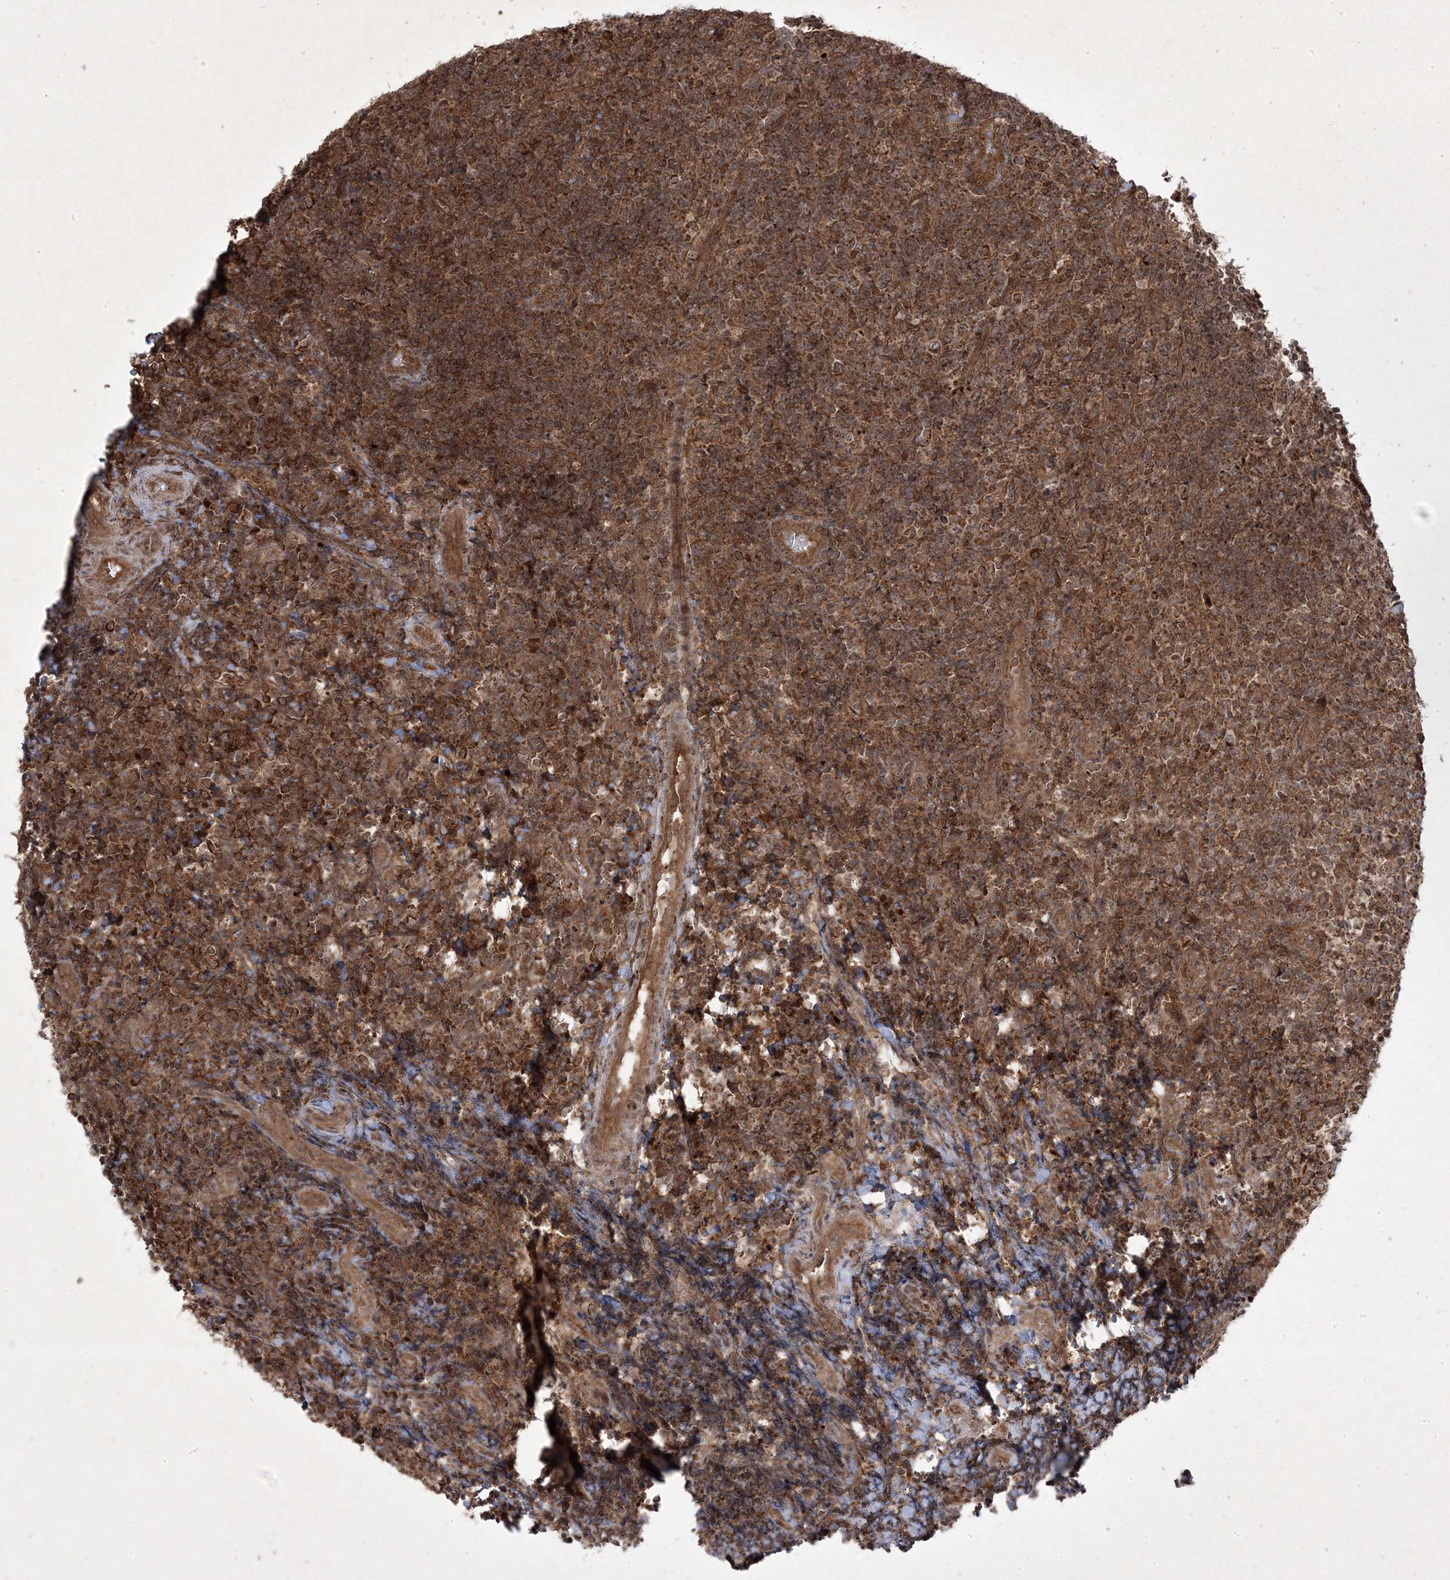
{"staining": {"intensity": "moderate", "quantity": ">75%", "location": "cytoplasmic/membranous,nuclear"}, "tissue": "tonsil", "cell_type": "Germinal center cells", "image_type": "normal", "snomed": [{"axis": "morphology", "description": "Normal tissue, NOS"}, {"axis": "topography", "description": "Tonsil"}], "caption": "Immunohistochemistry (IHC) micrograph of unremarkable tonsil: human tonsil stained using immunohistochemistry (IHC) shows medium levels of moderate protein expression localized specifically in the cytoplasmic/membranous,nuclear of germinal center cells, appearing as a cytoplasmic/membranous,nuclear brown color.", "gene": "PLEKHM2", "patient": {"sex": "female", "age": 19}}